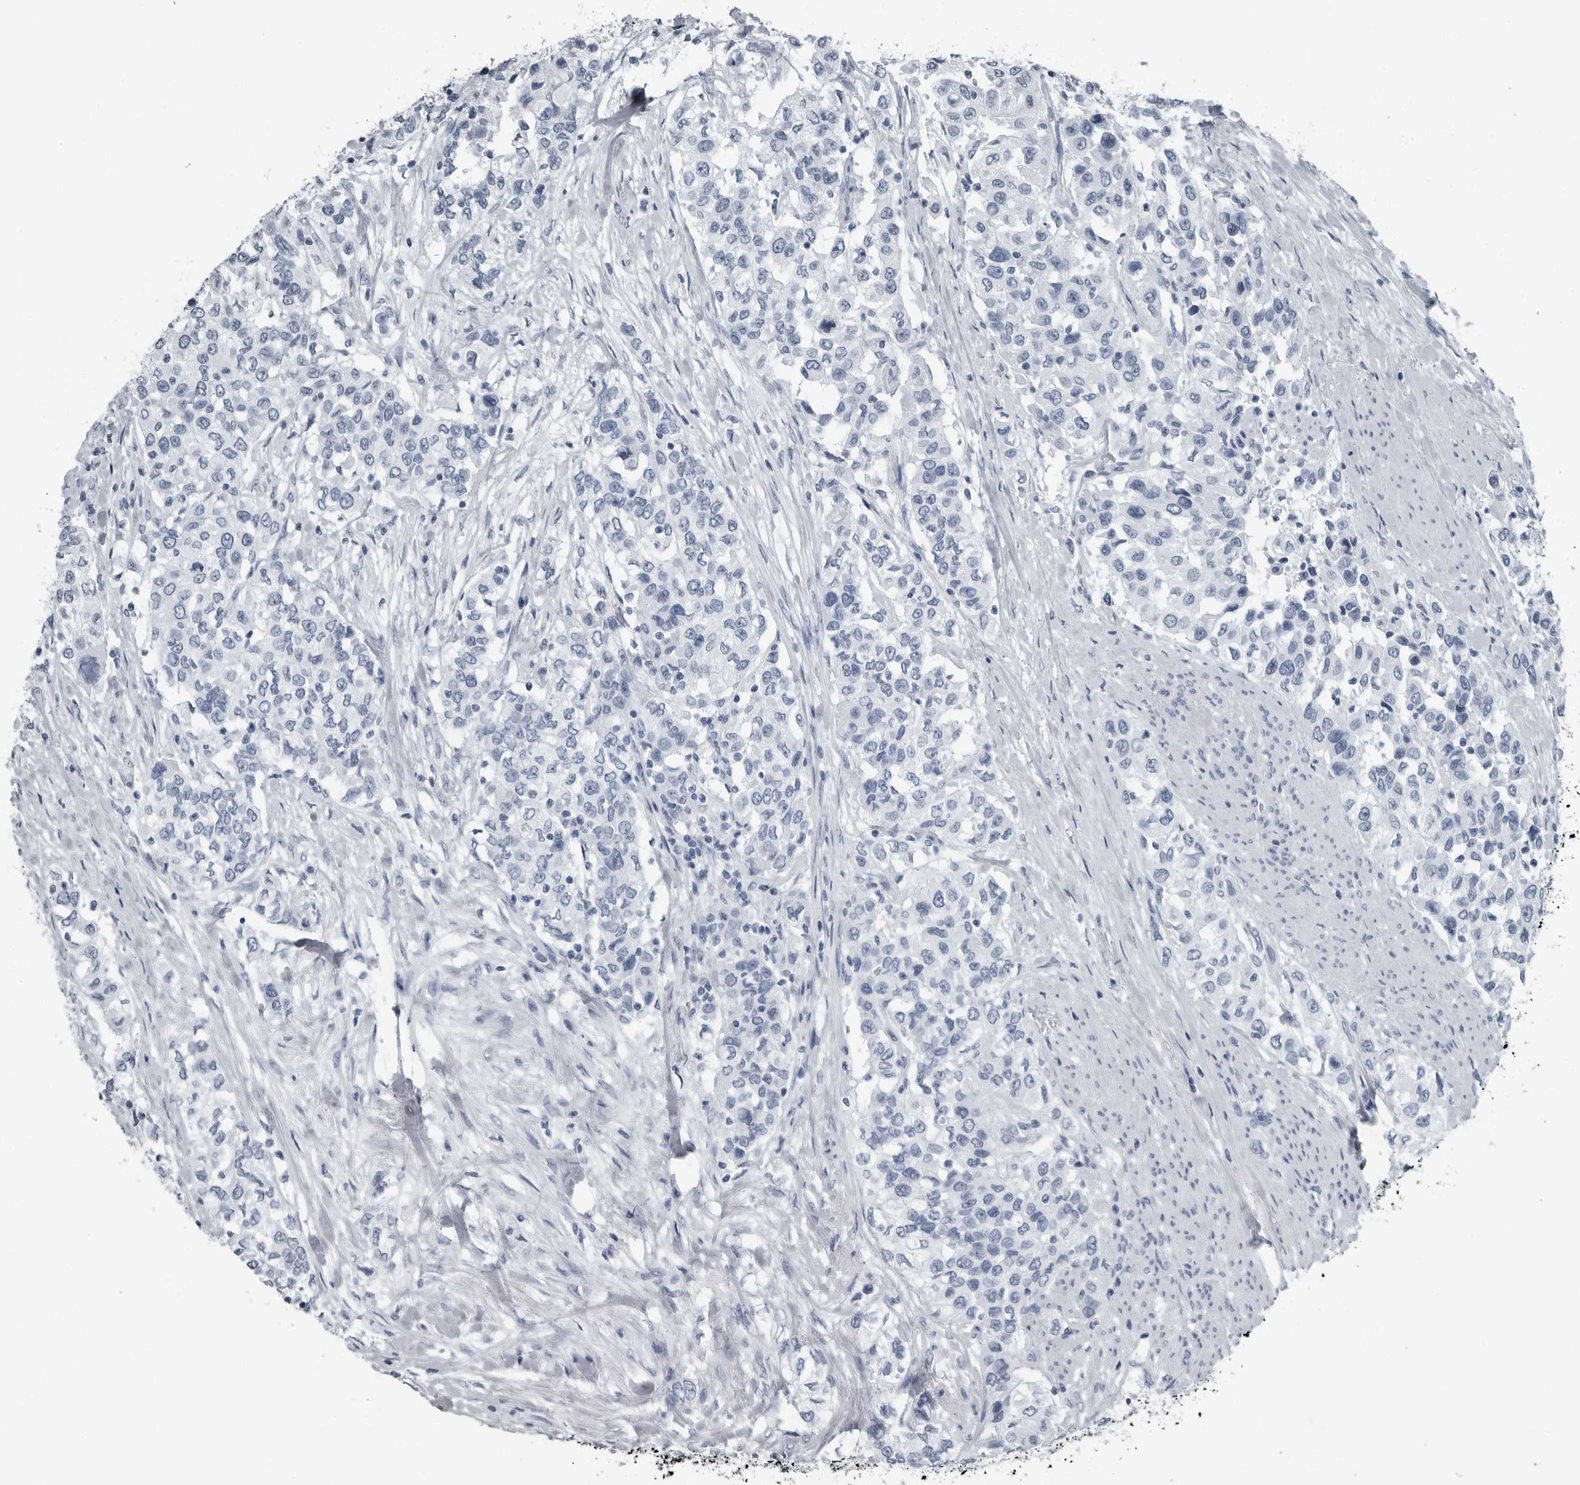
{"staining": {"intensity": "negative", "quantity": "none", "location": "none"}, "tissue": "urothelial cancer", "cell_type": "Tumor cells", "image_type": "cancer", "snomed": [{"axis": "morphology", "description": "Urothelial carcinoma, High grade"}, {"axis": "topography", "description": "Urinary bladder"}], "caption": "Urothelial cancer stained for a protein using immunohistochemistry (IHC) demonstrates no staining tumor cells.", "gene": "PRSS1", "patient": {"sex": "female", "age": 80}}